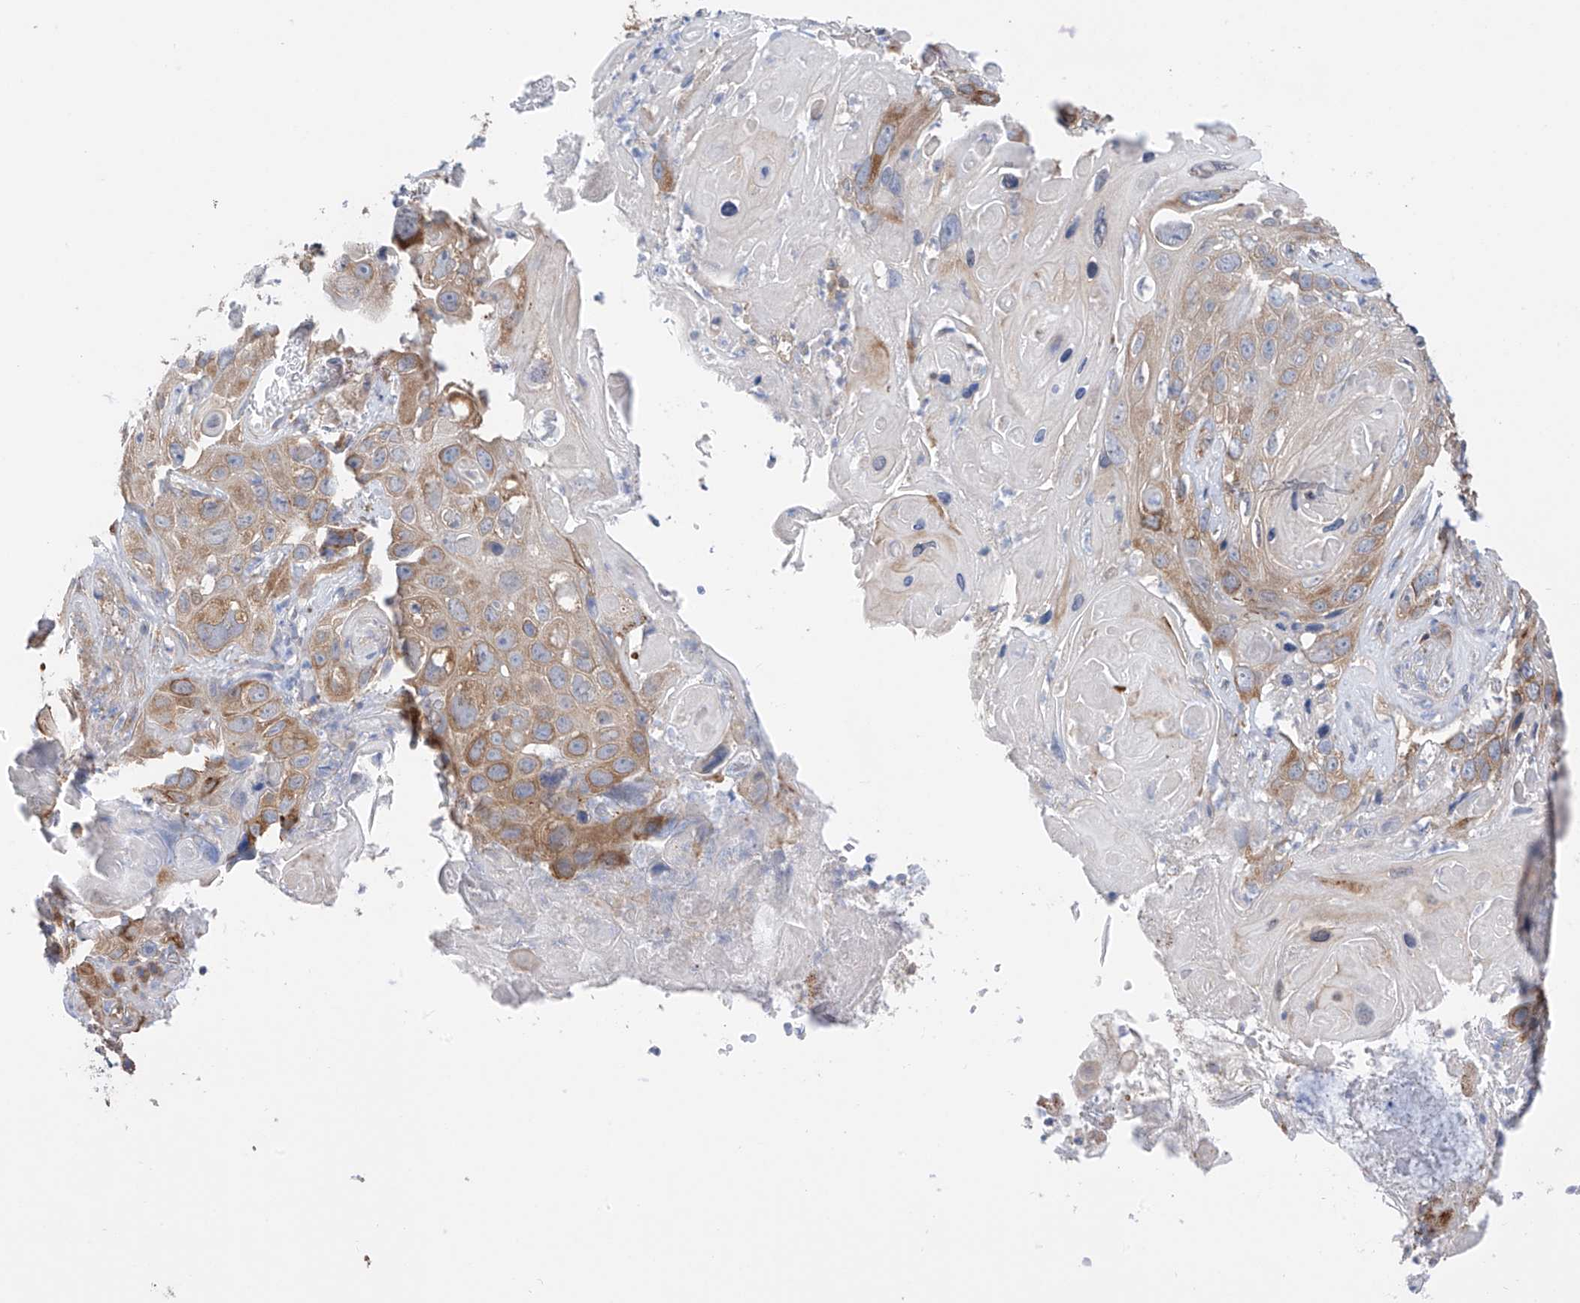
{"staining": {"intensity": "moderate", "quantity": "<25%", "location": "cytoplasmic/membranous"}, "tissue": "skin cancer", "cell_type": "Tumor cells", "image_type": "cancer", "snomed": [{"axis": "morphology", "description": "Squamous cell carcinoma, NOS"}, {"axis": "topography", "description": "Skin"}], "caption": "IHC photomicrograph of human skin cancer (squamous cell carcinoma) stained for a protein (brown), which reveals low levels of moderate cytoplasmic/membranous positivity in about <25% of tumor cells.", "gene": "REC8", "patient": {"sex": "male", "age": 55}}